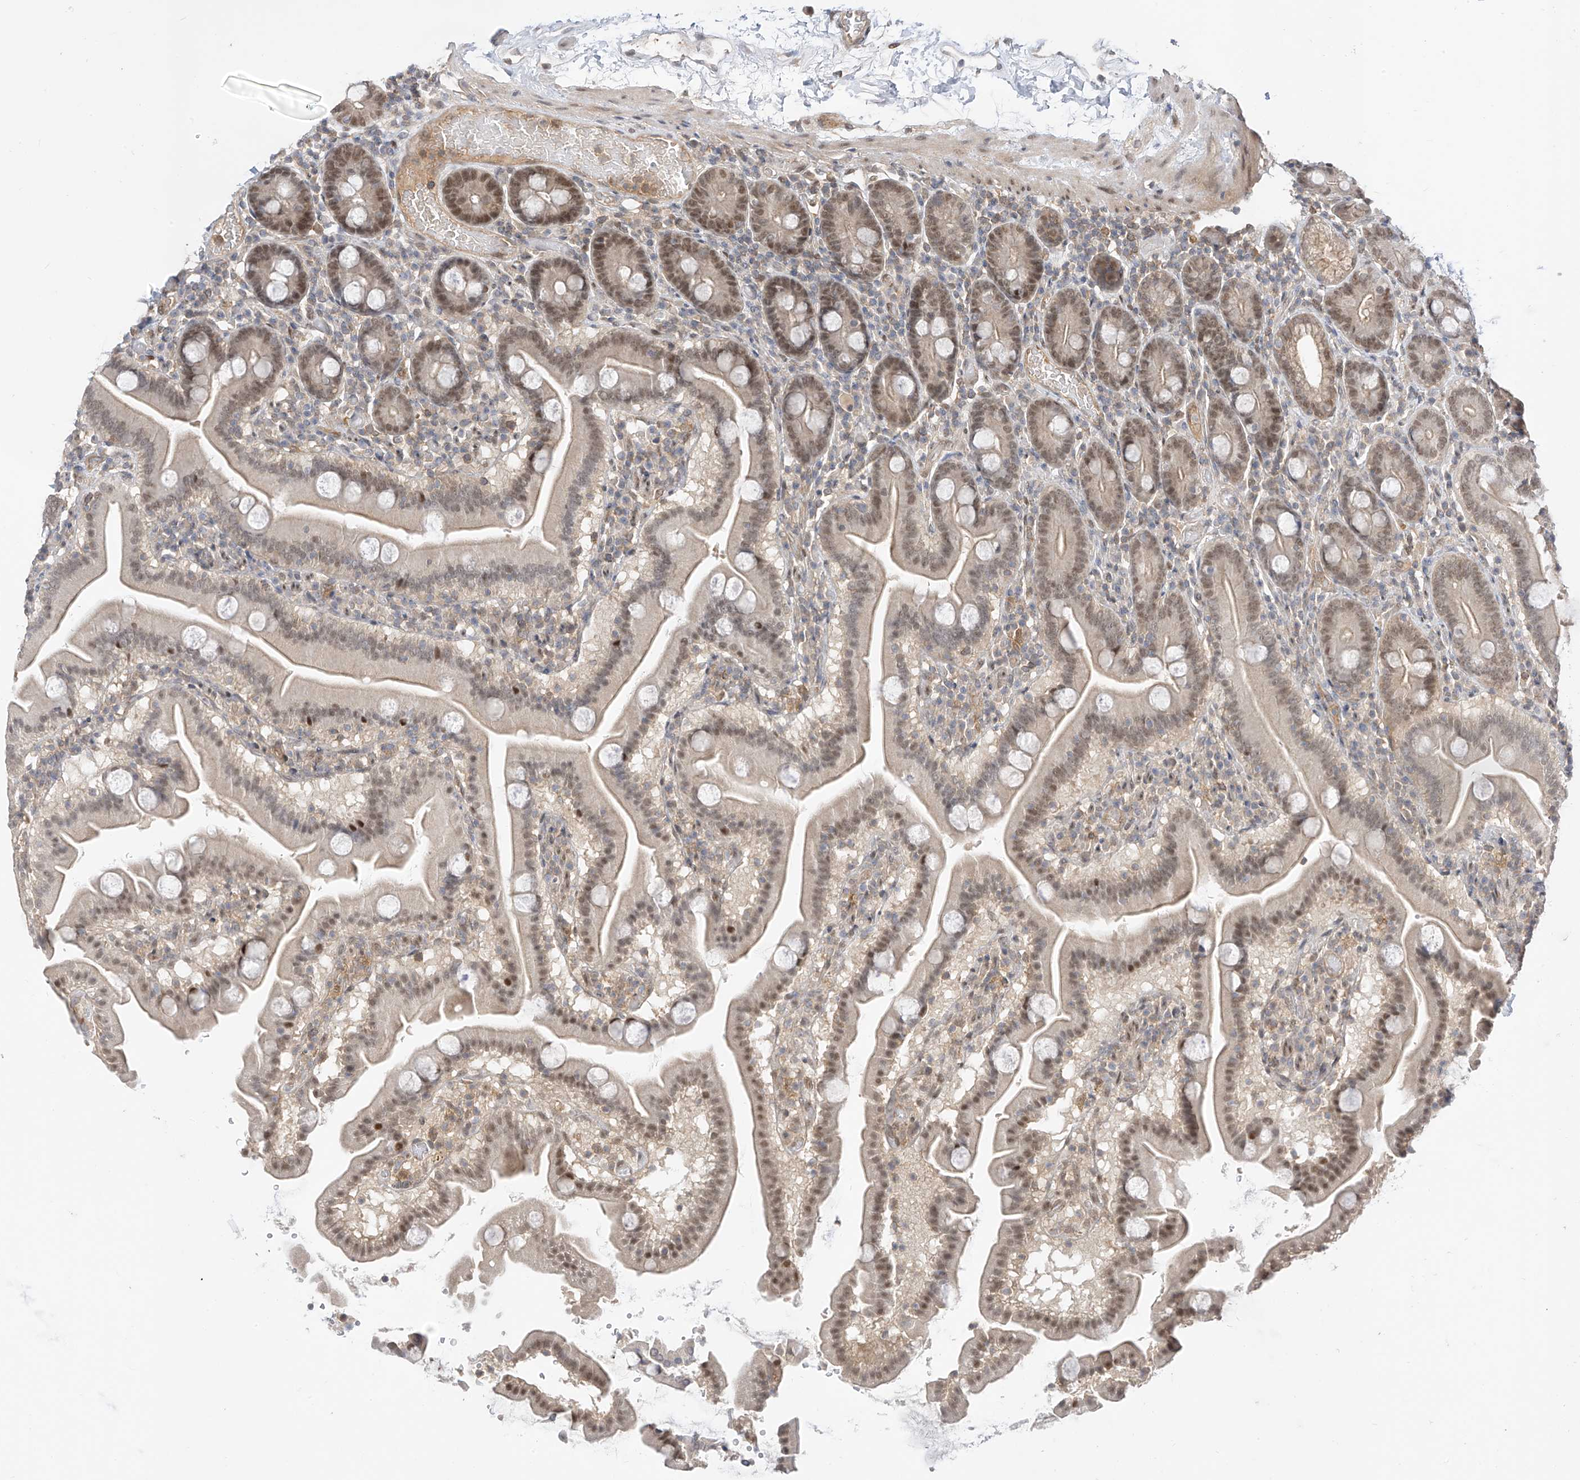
{"staining": {"intensity": "moderate", "quantity": "<25%", "location": "nuclear"}, "tissue": "duodenum", "cell_type": "Glandular cells", "image_type": "normal", "snomed": [{"axis": "morphology", "description": "Normal tissue, NOS"}, {"axis": "topography", "description": "Duodenum"}], "caption": "About <25% of glandular cells in benign human duodenum show moderate nuclear protein staining as visualized by brown immunohistochemical staining.", "gene": "MRTFA", "patient": {"sex": "male", "age": 55}}